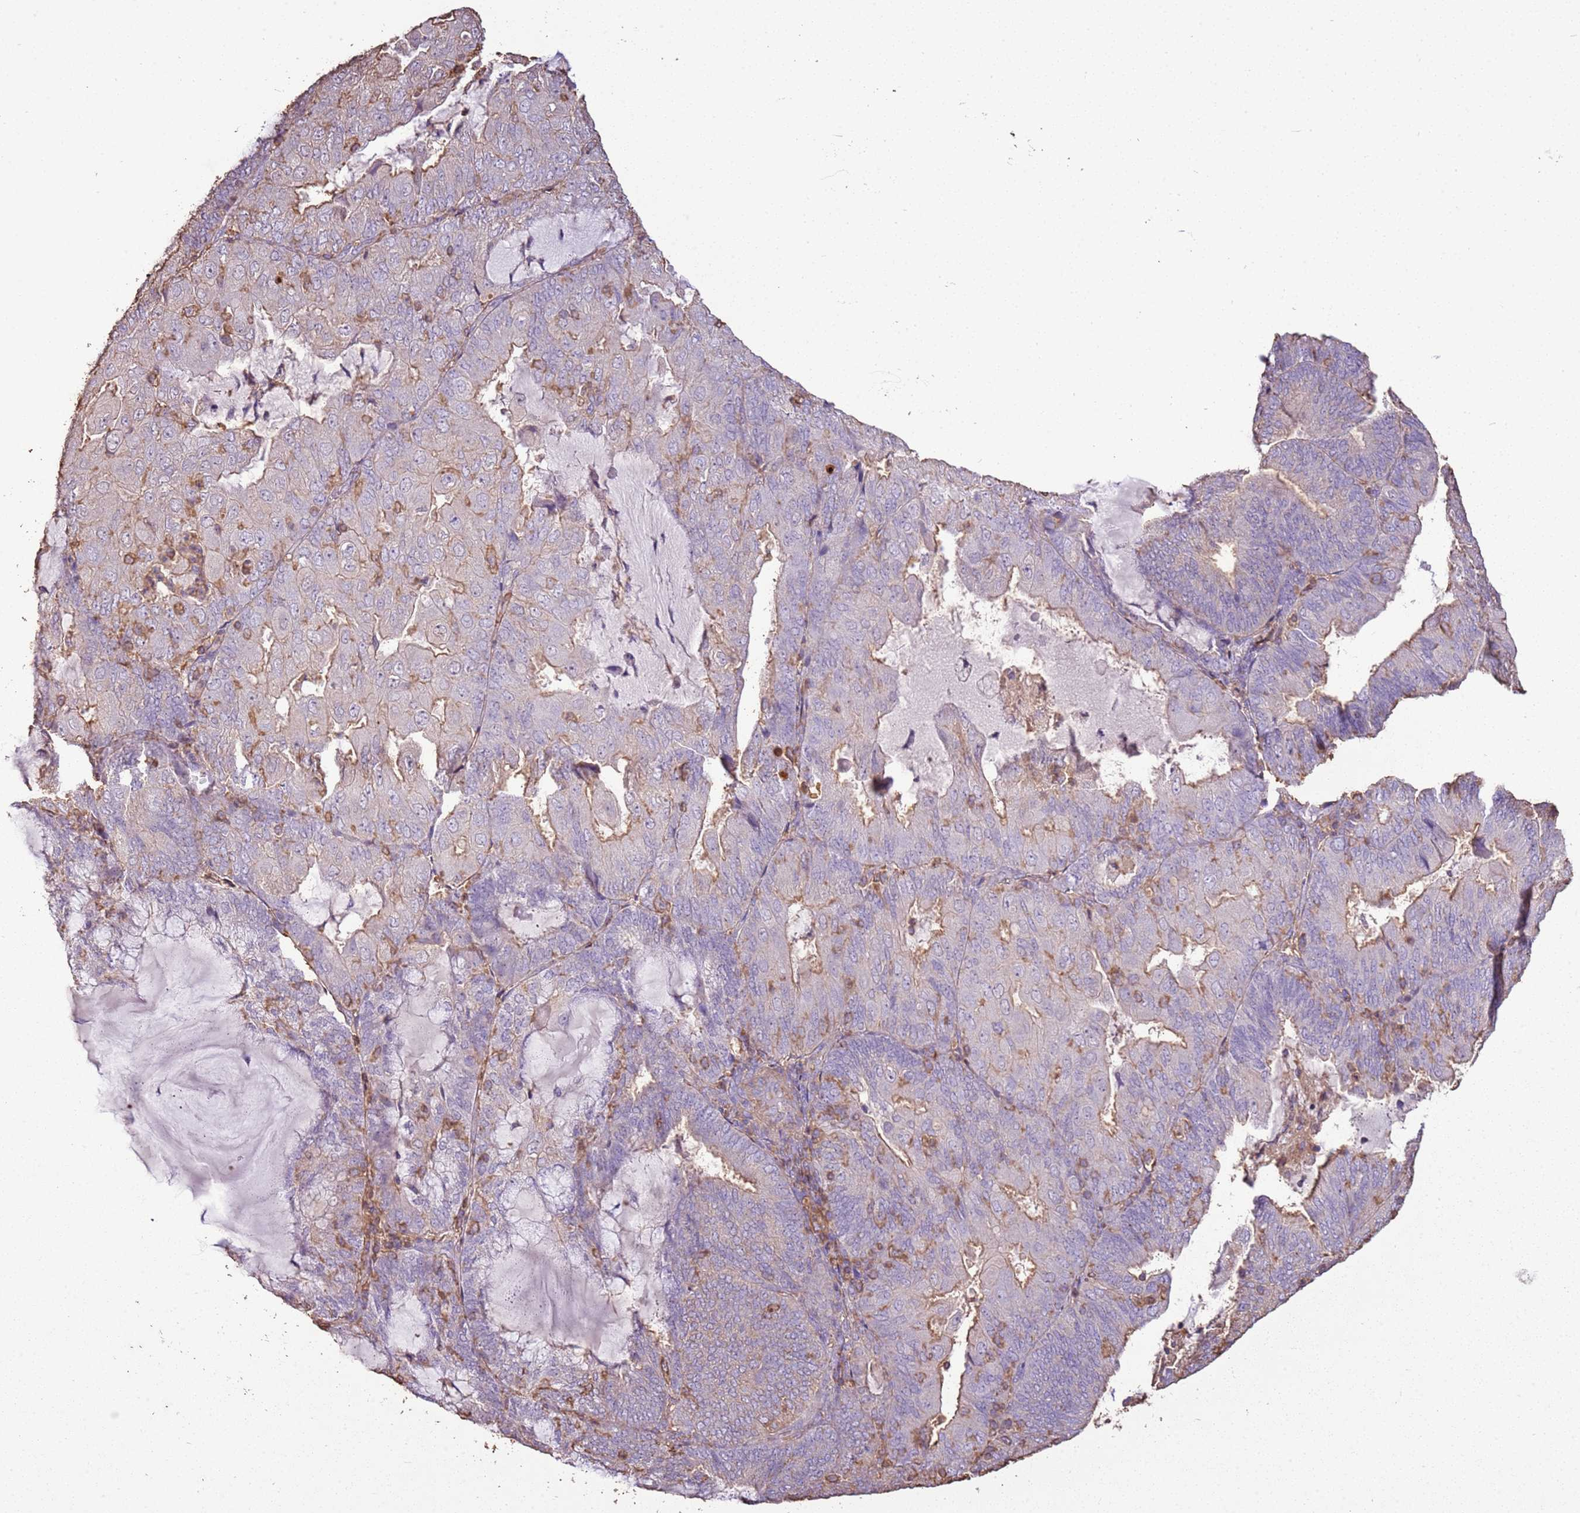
{"staining": {"intensity": "weak", "quantity": "<25%", "location": "cytoplasmic/membranous"}, "tissue": "endometrial cancer", "cell_type": "Tumor cells", "image_type": "cancer", "snomed": [{"axis": "morphology", "description": "Adenocarcinoma, NOS"}, {"axis": "topography", "description": "Endometrium"}], "caption": "A high-resolution image shows IHC staining of adenocarcinoma (endometrial), which displays no significant expression in tumor cells.", "gene": "ARL10", "patient": {"sex": "female", "age": 81}}